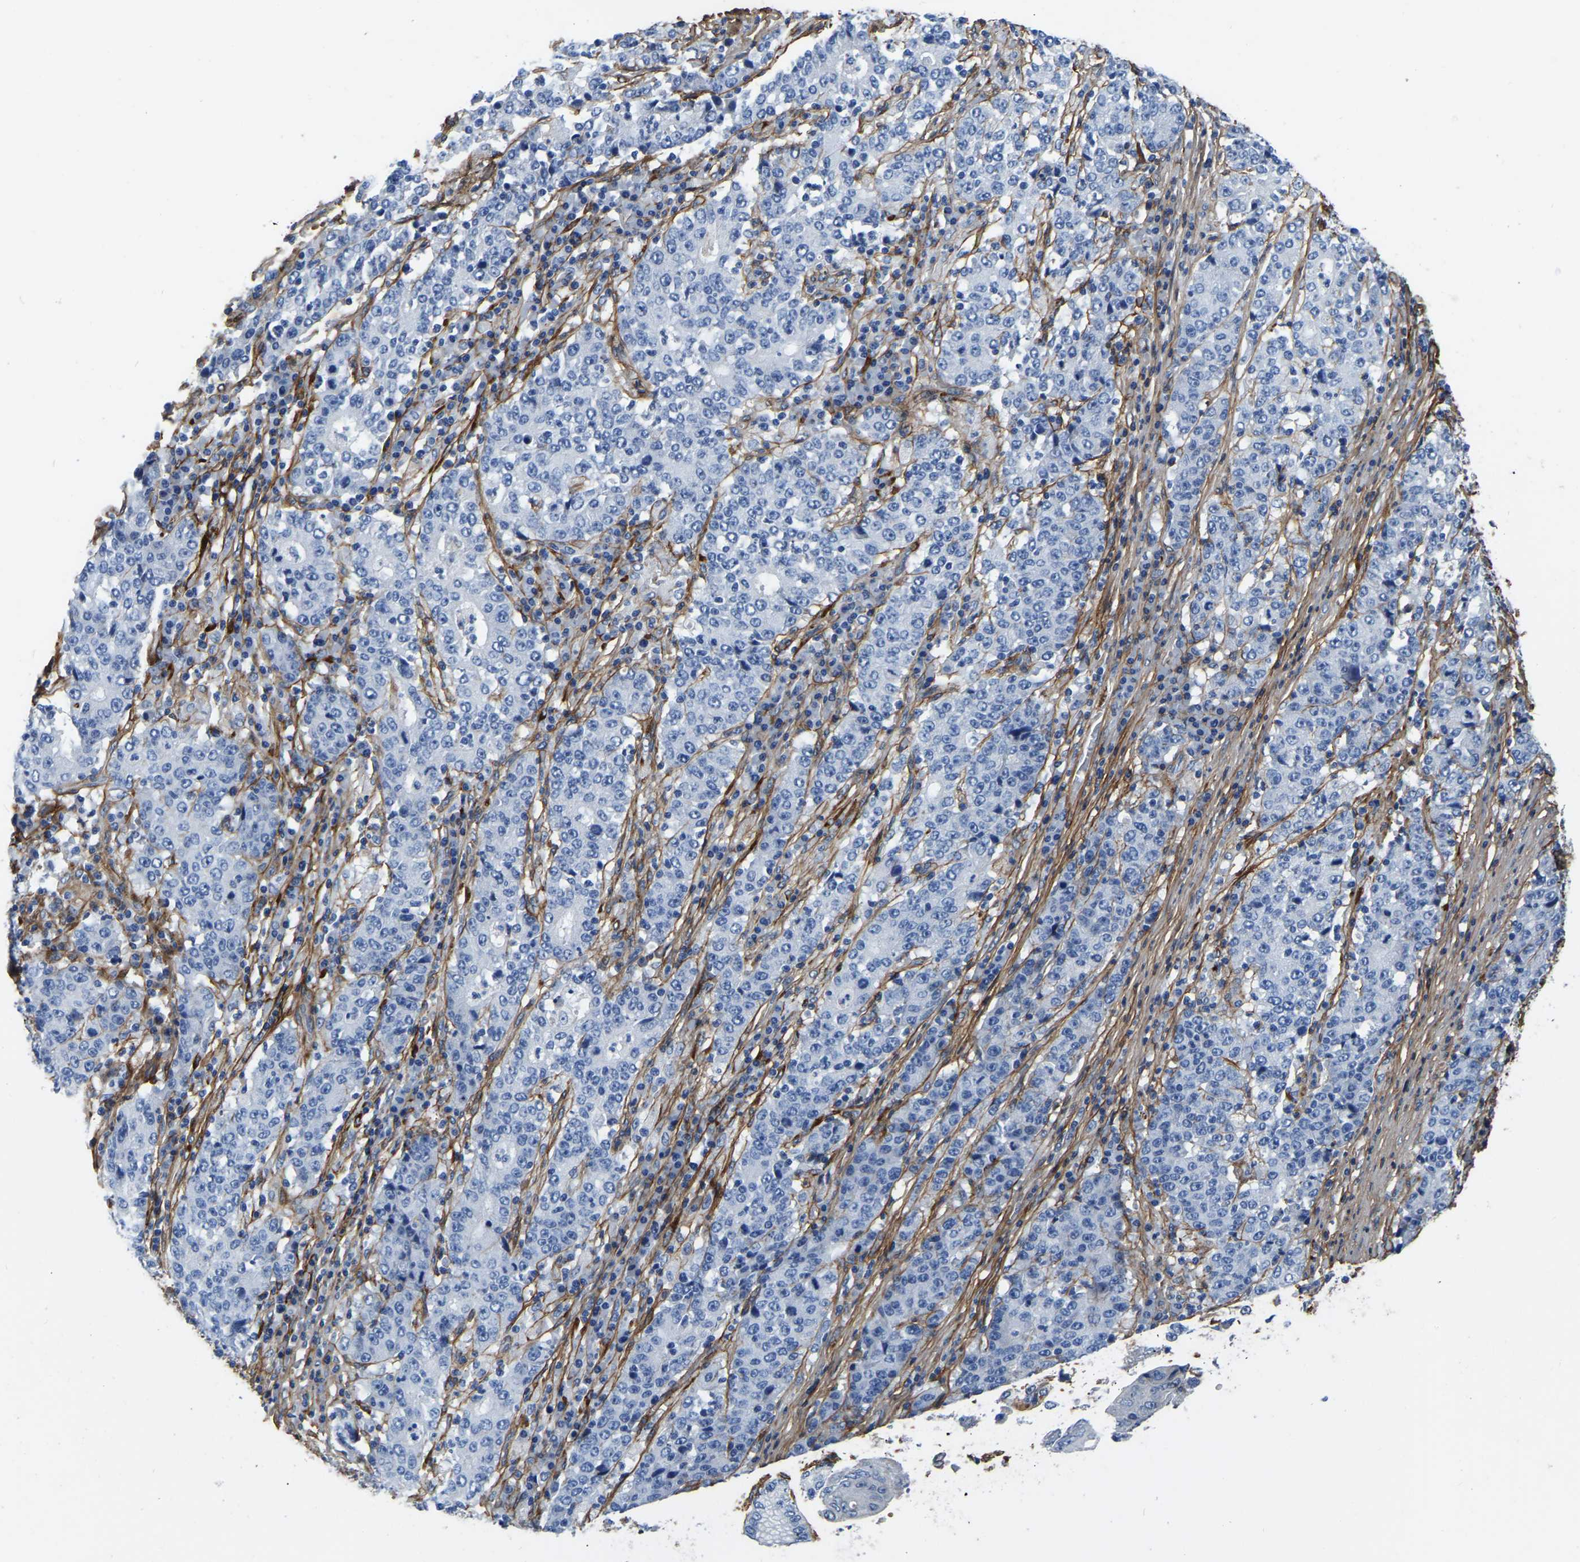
{"staining": {"intensity": "negative", "quantity": "none", "location": "none"}, "tissue": "stomach cancer", "cell_type": "Tumor cells", "image_type": "cancer", "snomed": [{"axis": "morphology", "description": "Adenocarcinoma, NOS"}, {"axis": "topography", "description": "Stomach"}], "caption": "There is no significant positivity in tumor cells of stomach adenocarcinoma. (DAB immunohistochemistry (IHC) visualized using brightfield microscopy, high magnification).", "gene": "COL6A1", "patient": {"sex": "female", "age": 65}}